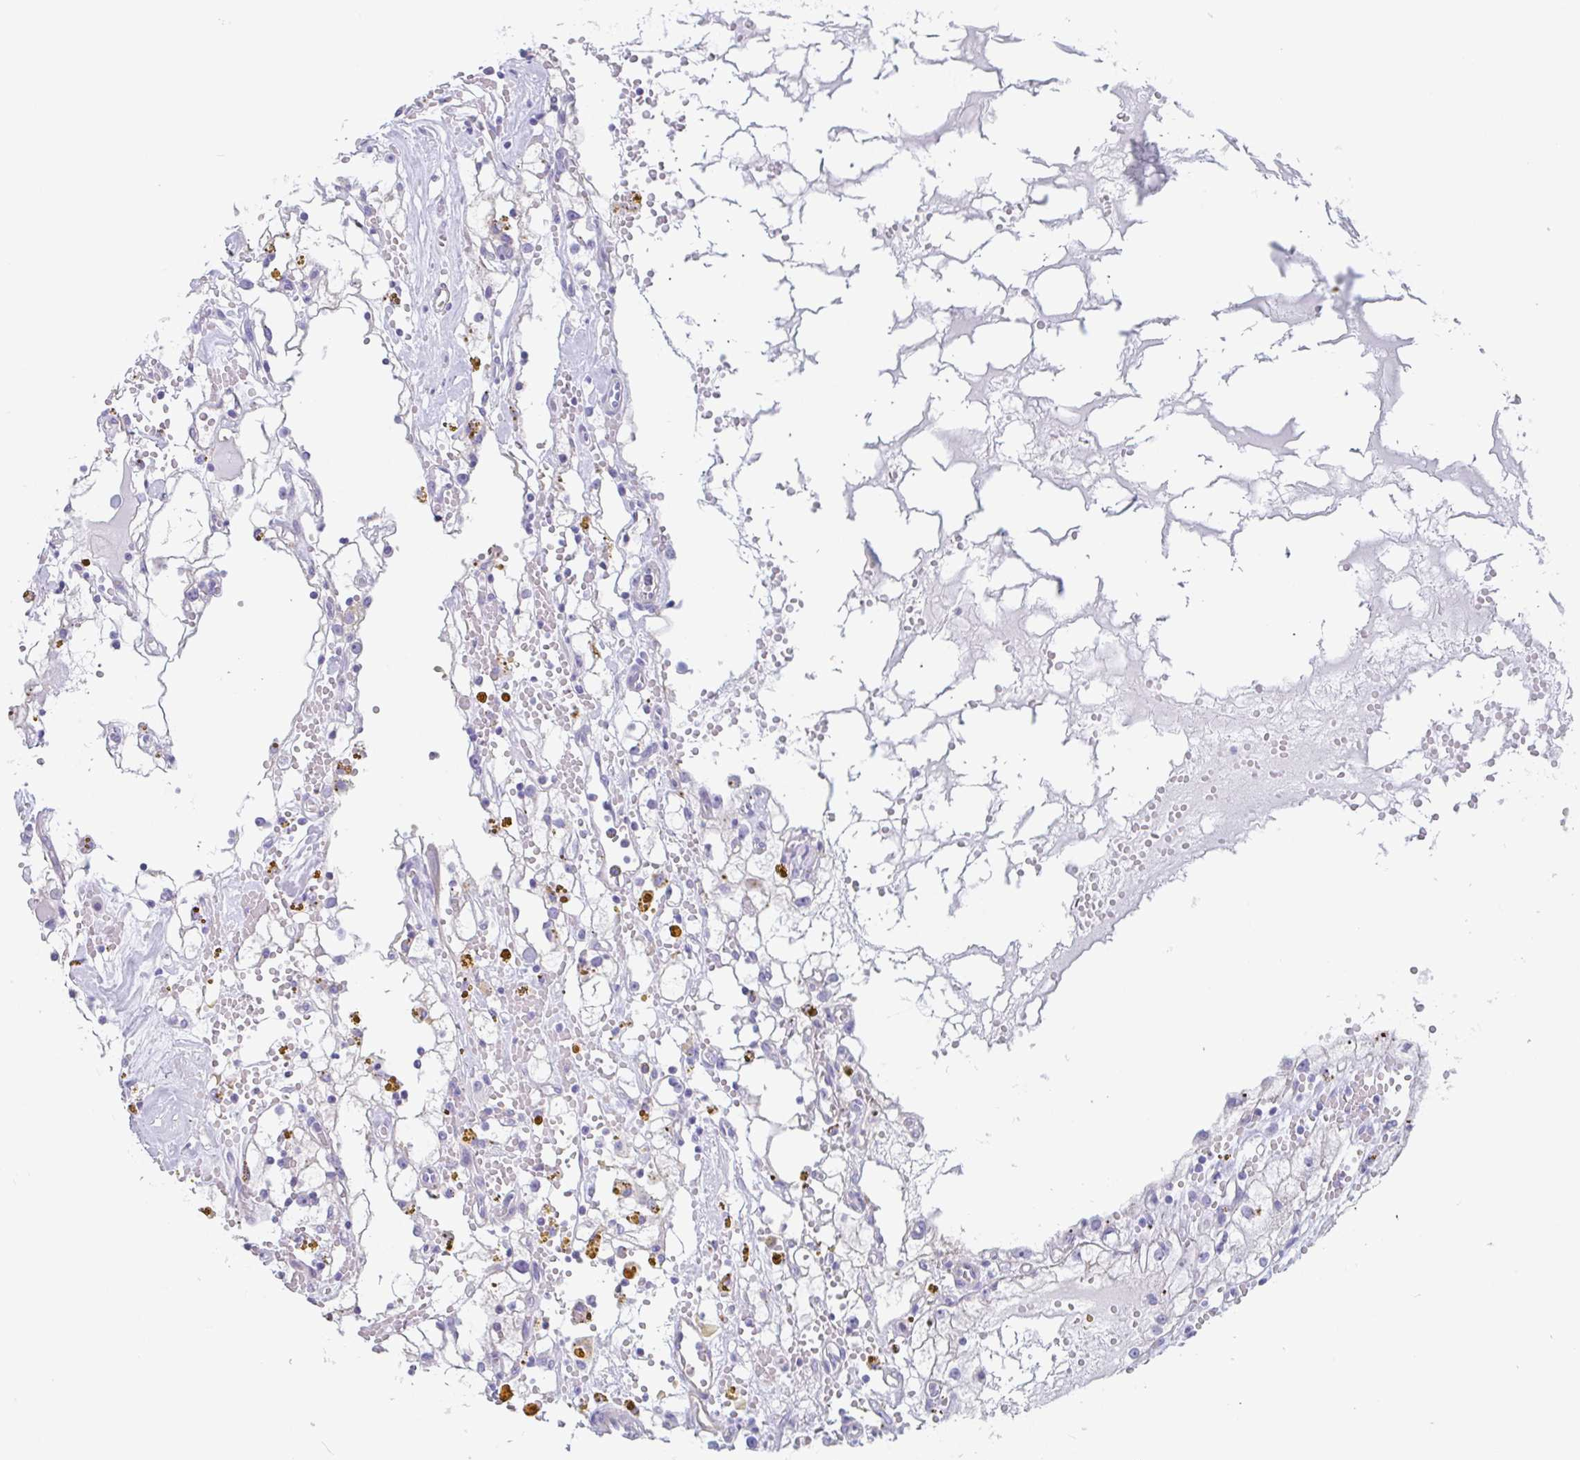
{"staining": {"intensity": "negative", "quantity": "none", "location": "none"}, "tissue": "renal cancer", "cell_type": "Tumor cells", "image_type": "cancer", "snomed": [{"axis": "morphology", "description": "Adenocarcinoma, NOS"}, {"axis": "topography", "description": "Kidney"}], "caption": "Renal cancer was stained to show a protein in brown. There is no significant staining in tumor cells.", "gene": "LENG9", "patient": {"sex": "male", "age": 56}}